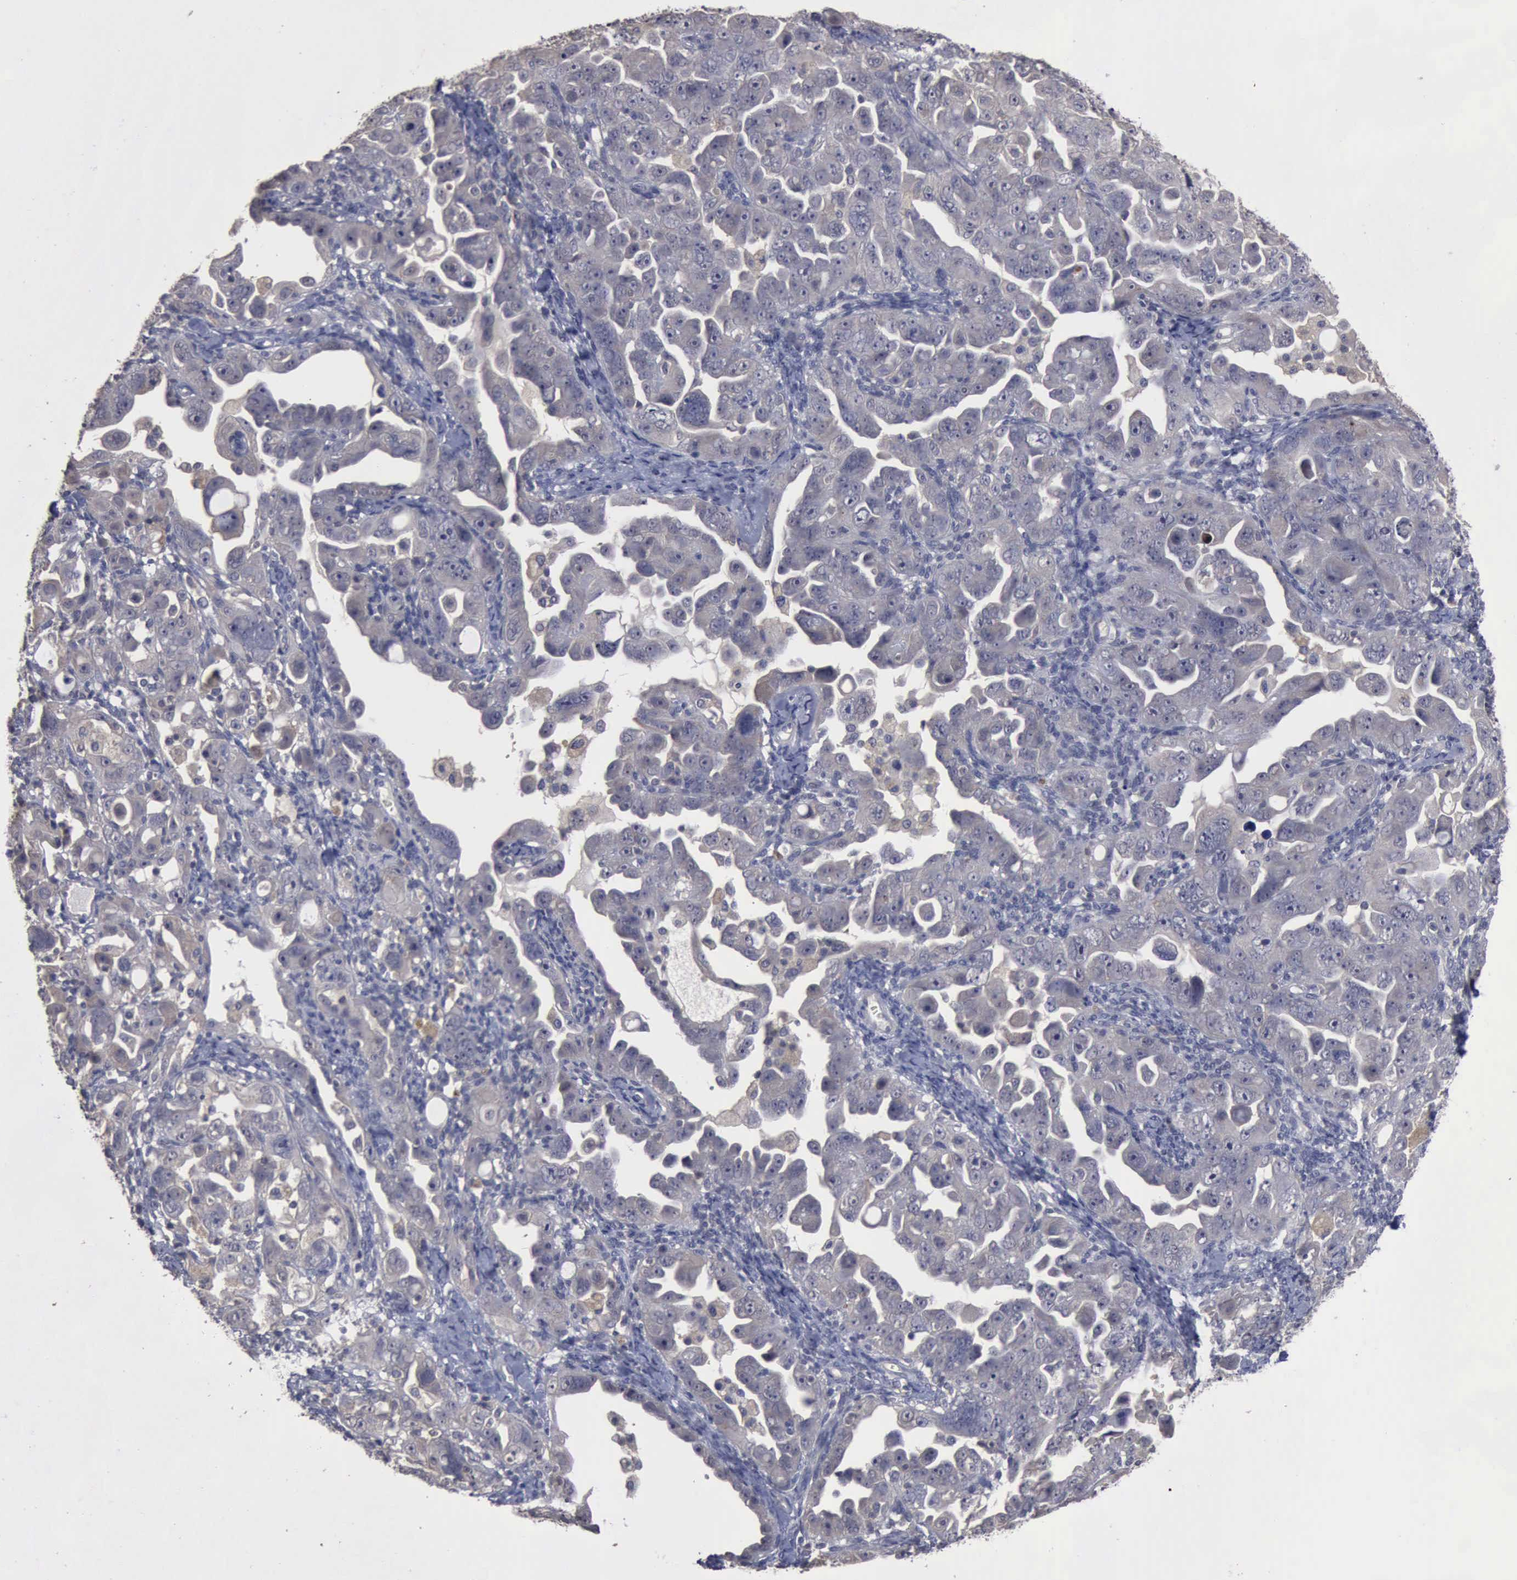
{"staining": {"intensity": "negative", "quantity": "none", "location": "none"}, "tissue": "ovarian cancer", "cell_type": "Tumor cells", "image_type": "cancer", "snomed": [{"axis": "morphology", "description": "Cystadenocarcinoma, serous, NOS"}, {"axis": "topography", "description": "Ovary"}], "caption": "Serous cystadenocarcinoma (ovarian) stained for a protein using immunohistochemistry reveals no expression tumor cells.", "gene": "CRKL", "patient": {"sex": "female", "age": 66}}